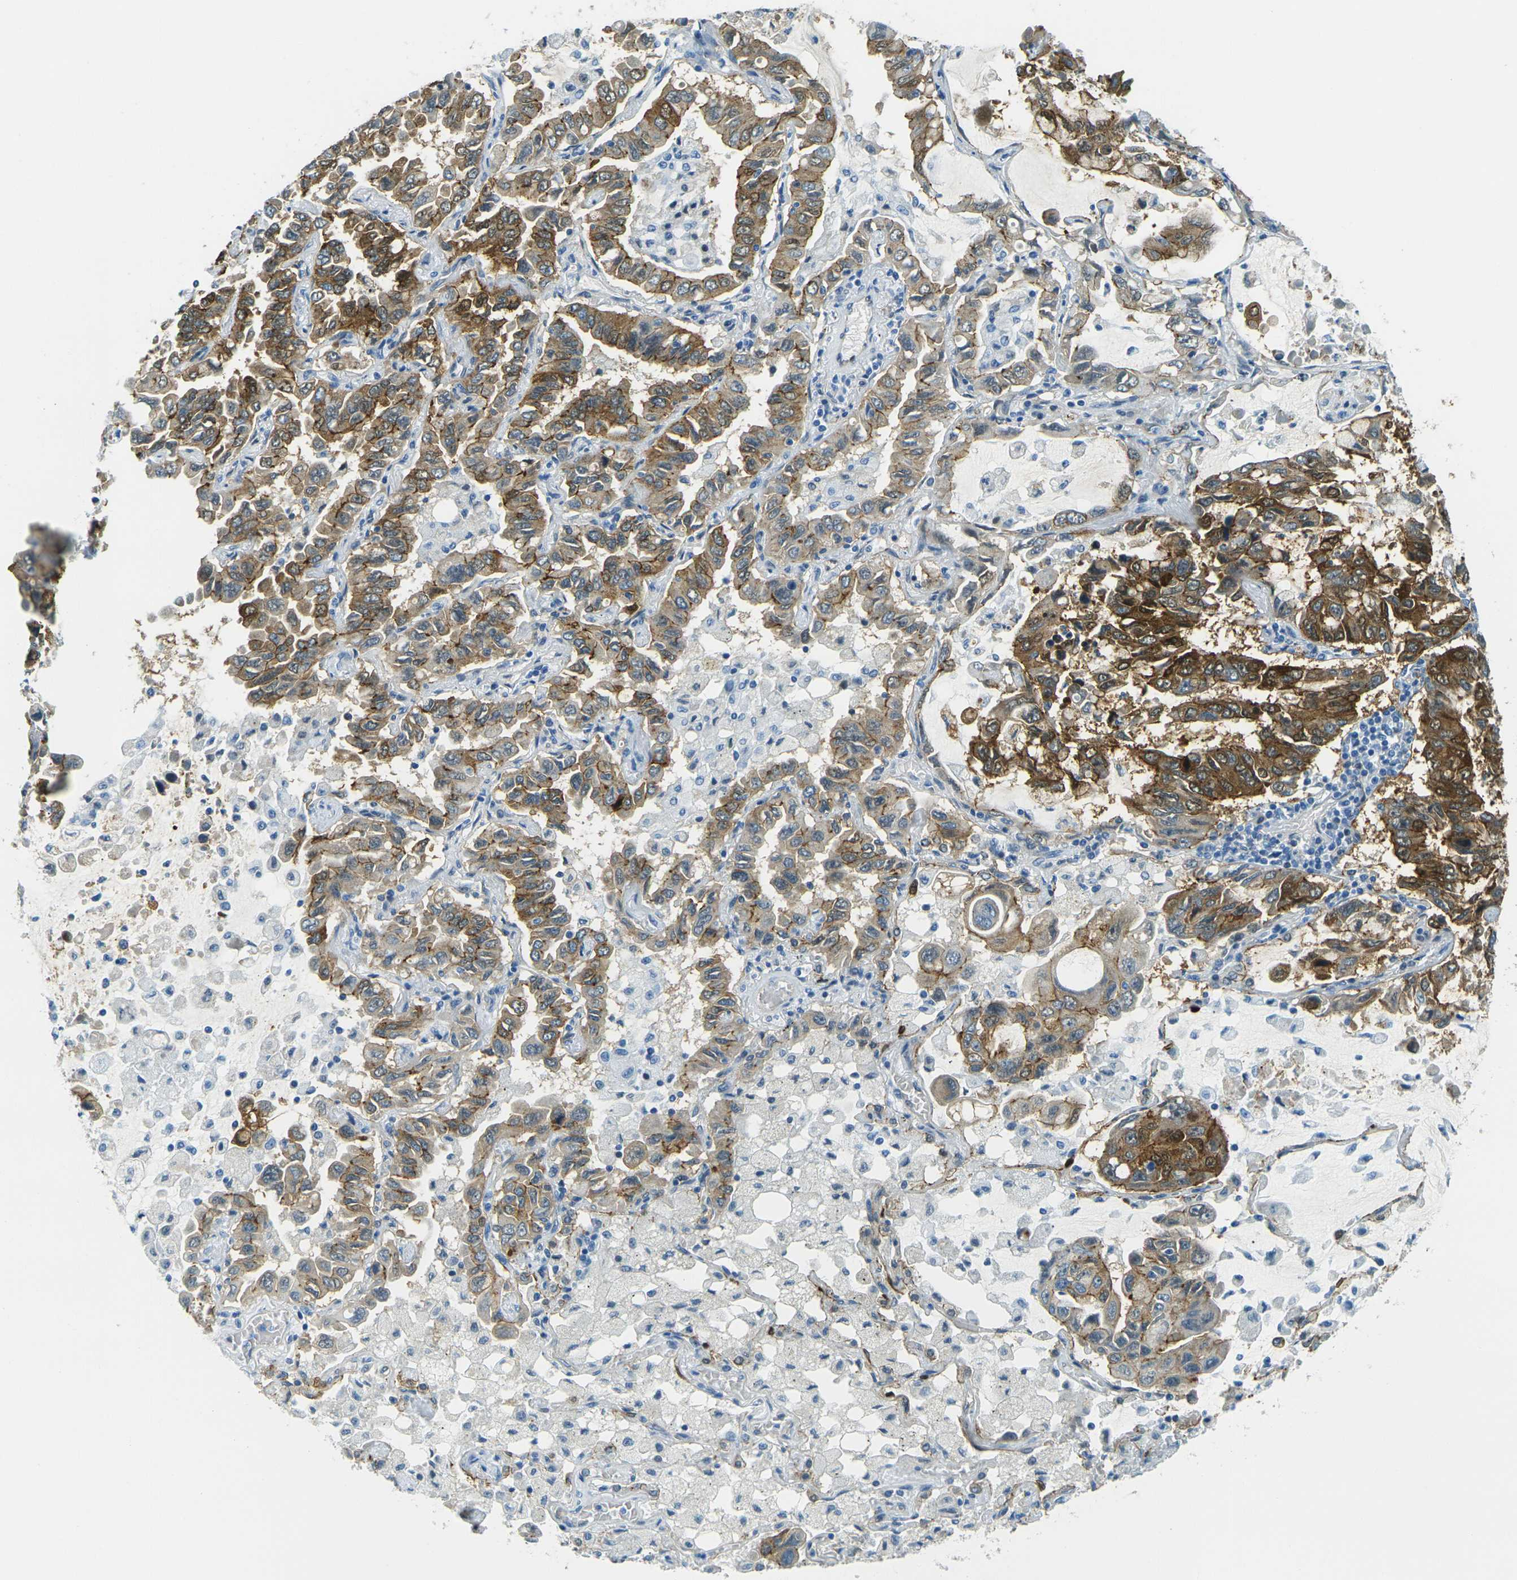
{"staining": {"intensity": "strong", "quantity": ">75%", "location": "cytoplasmic/membranous"}, "tissue": "lung cancer", "cell_type": "Tumor cells", "image_type": "cancer", "snomed": [{"axis": "morphology", "description": "Adenocarcinoma, NOS"}, {"axis": "topography", "description": "Lung"}], "caption": "Human lung adenocarcinoma stained for a protein (brown) reveals strong cytoplasmic/membranous positive positivity in approximately >75% of tumor cells.", "gene": "OCLN", "patient": {"sex": "male", "age": 64}}